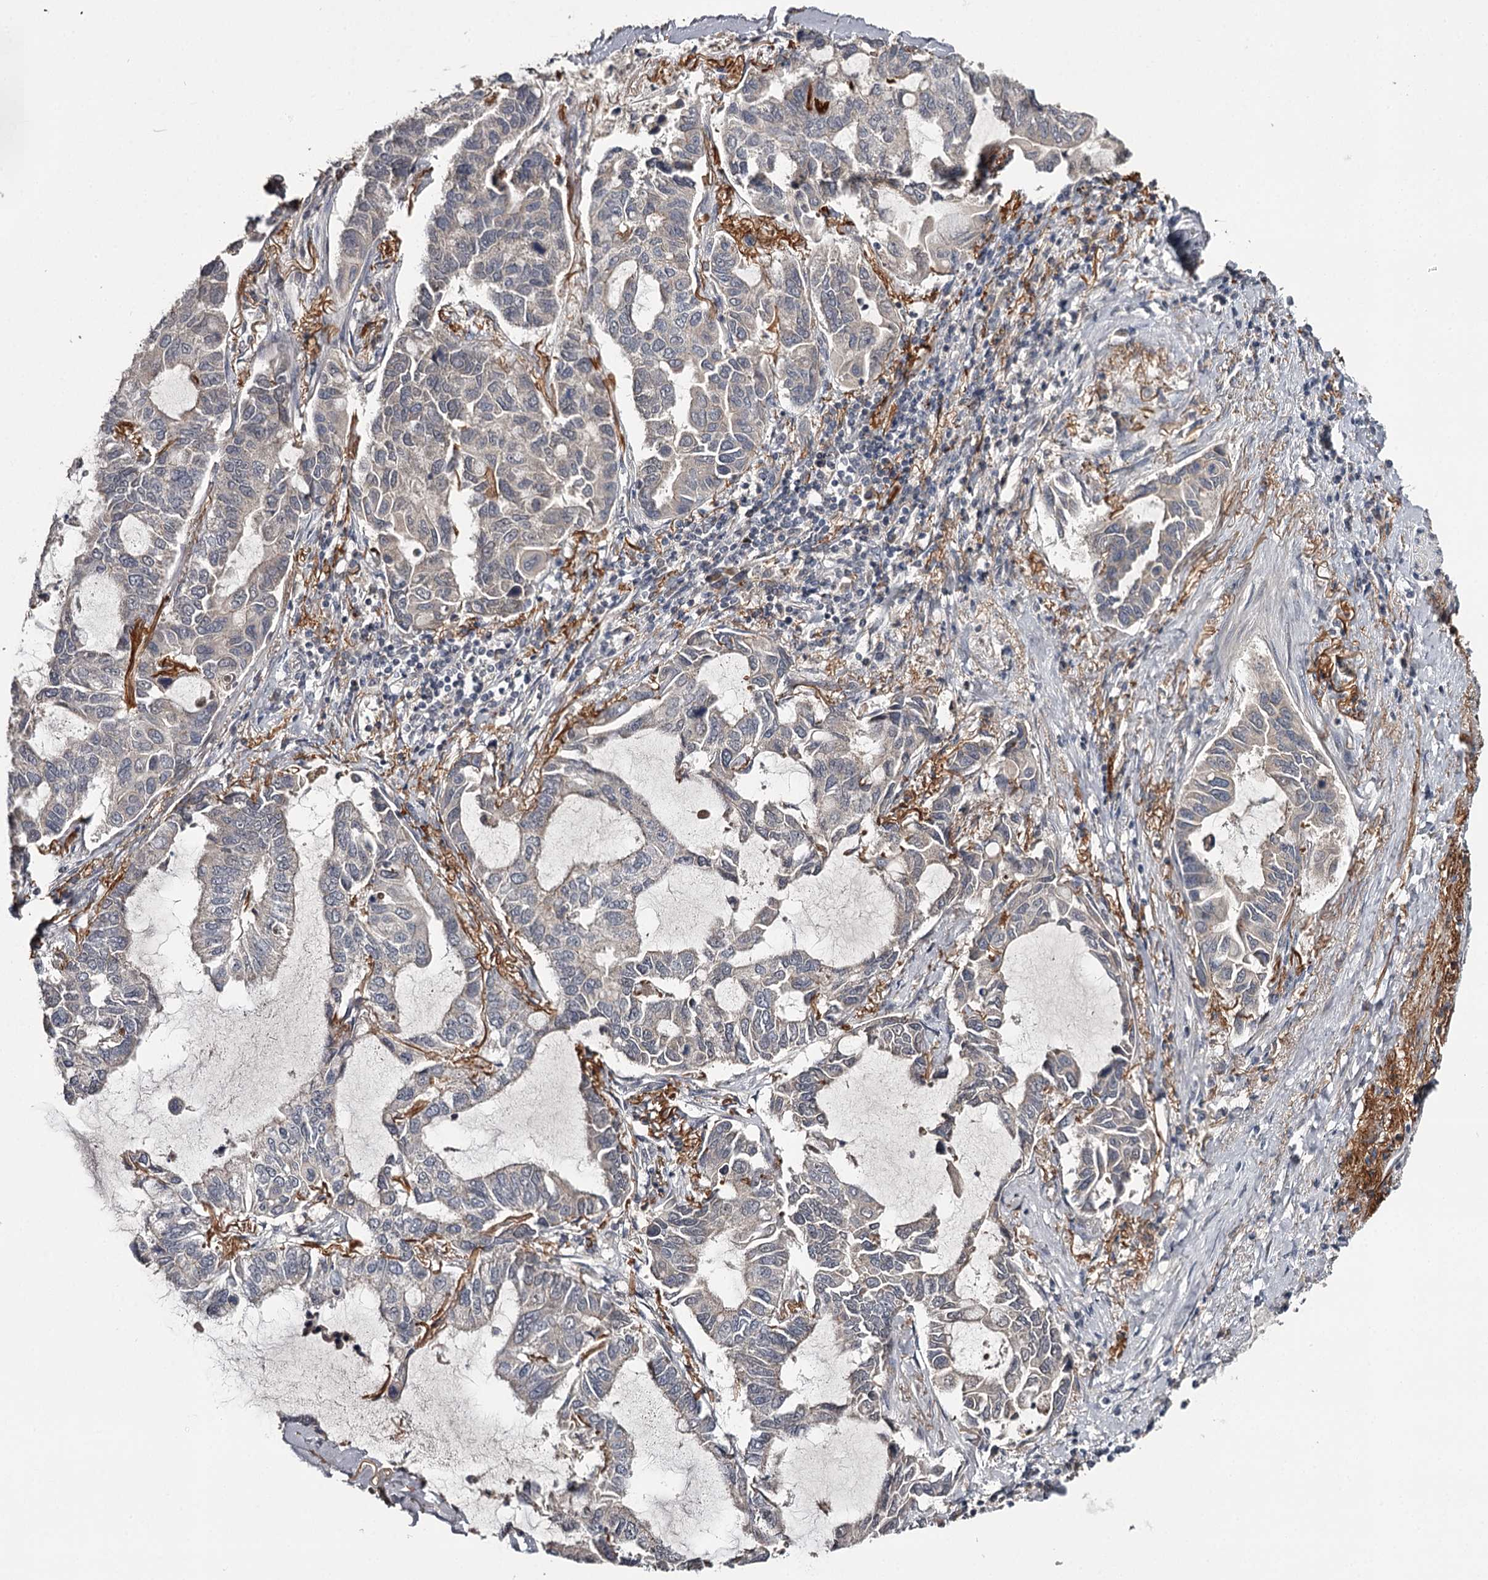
{"staining": {"intensity": "negative", "quantity": "none", "location": "none"}, "tissue": "lung cancer", "cell_type": "Tumor cells", "image_type": "cancer", "snomed": [{"axis": "morphology", "description": "Adenocarcinoma, NOS"}, {"axis": "topography", "description": "Lung"}], "caption": "Lung cancer was stained to show a protein in brown. There is no significant staining in tumor cells.", "gene": "CWF19L2", "patient": {"sex": "male", "age": 64}}